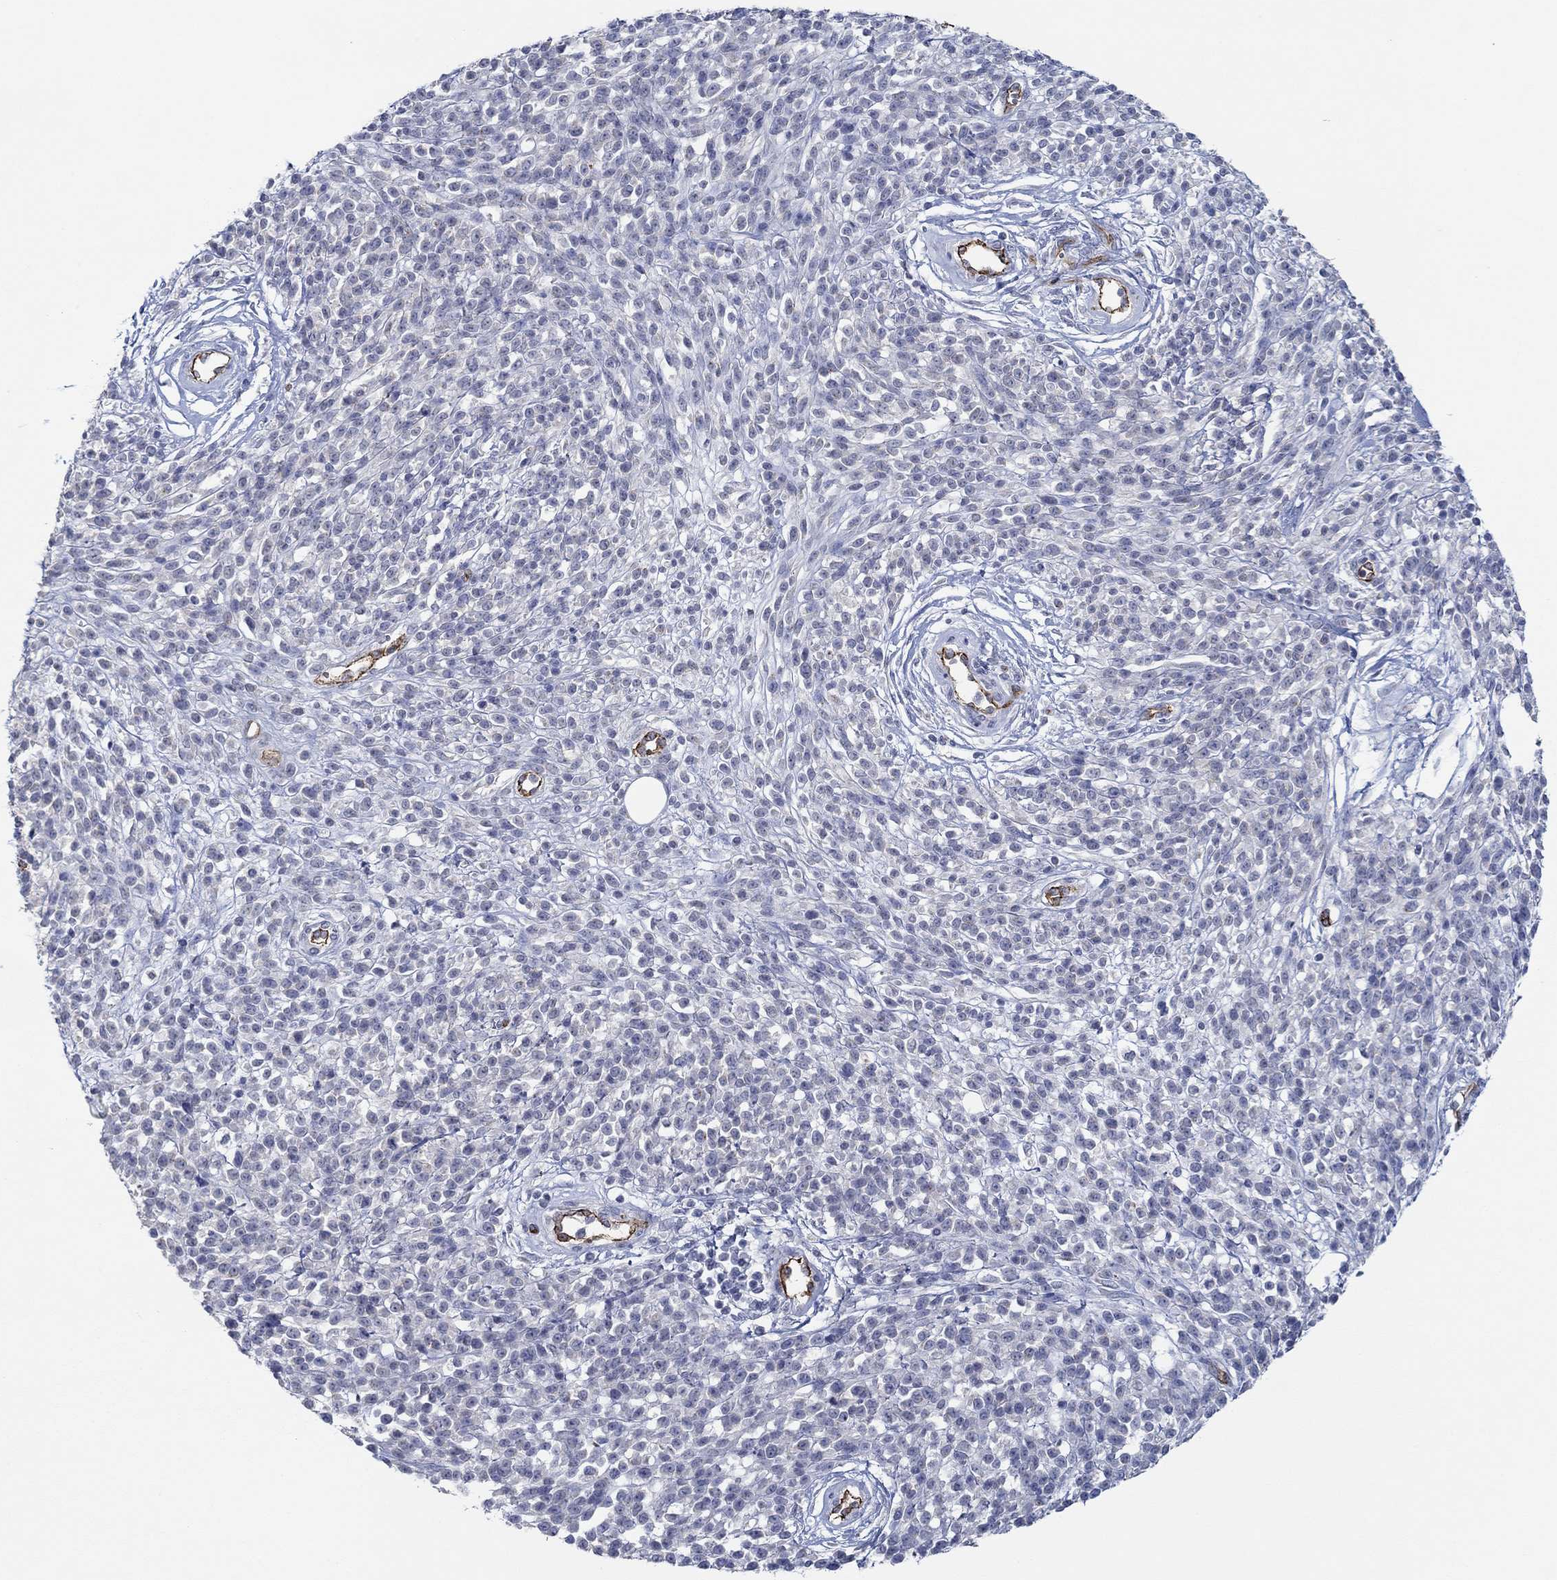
{"staining": {"intensity": "negative", "quantity": "none", "location": "none"}, "tissue": "melanoma", "cell_type": "Tumor cells", "image_type": "cancer", "snomed": [{"axis": "morphology", "description": "Malignant melanoma, NOS"}, {"axis": "topography", "description": "Skin"}, {"axis": "topography", "description": "Skin of trunk"}], "caption": "IHC of human malignant melanoma exhibits no positivity in tumor cells.", "gene": "GJA5", "patient": {"sex": "male", "age": 74}}